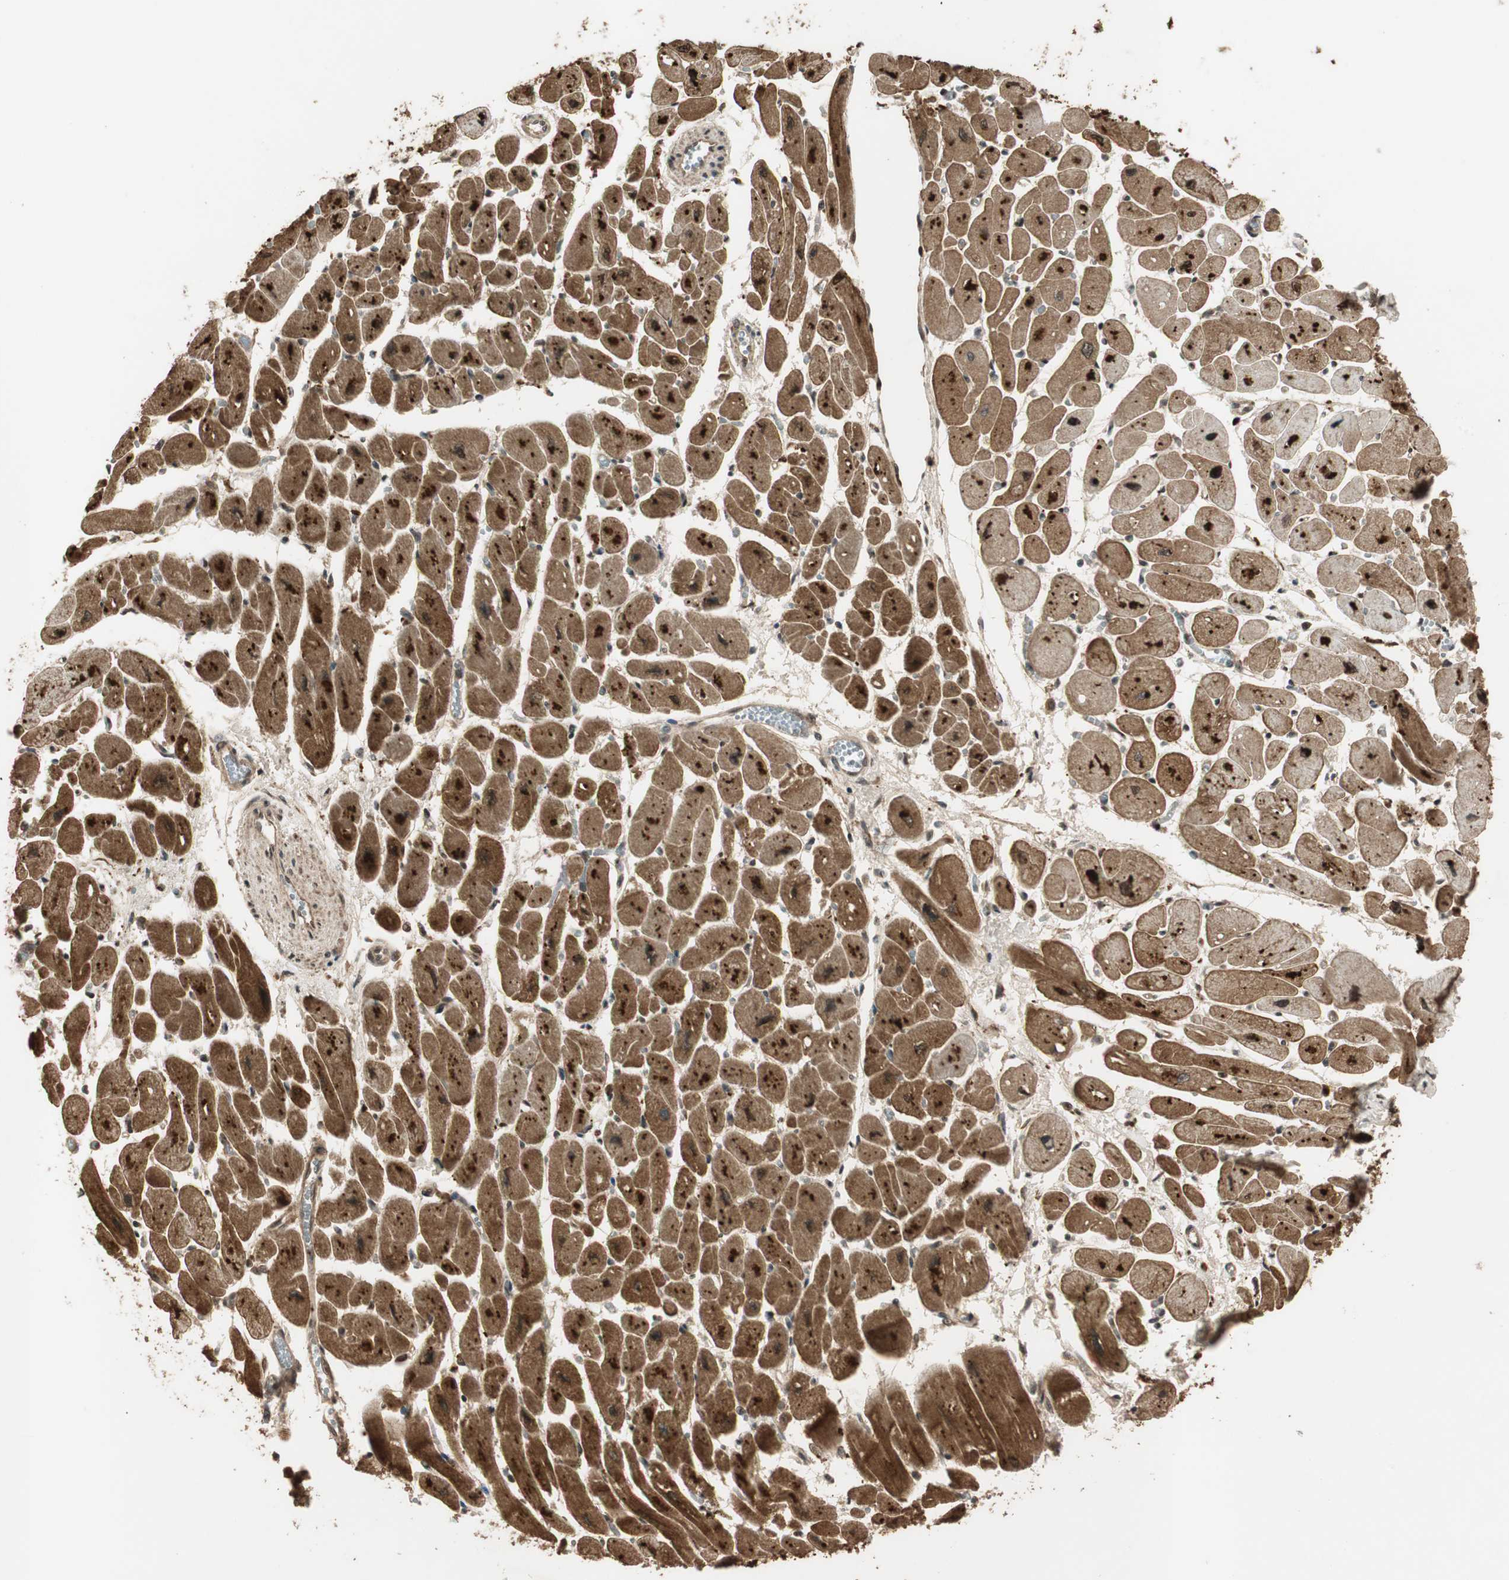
{"staining": {"intensity": "strong", "quantity": ">75%", "location": "cytoplasmic/membranous,nuclear"}, "tissue": "heart muscle", "cell_type": "Cardiomyocytes", "image_type": "normal", "snomed": [{"axis": "morphology", "description": "Normal tissue, NOS"}, {"axis": "topography", "description": "Heart"}], "caption": "Protein staining demonstrates strong cytoplasmic/membranous,nuclear staining in approximately >75% of cardiomyocytes in unremarkable heart muscle.", "gene": "RPA3", "patient": {"sex": "female", "age": 54}}